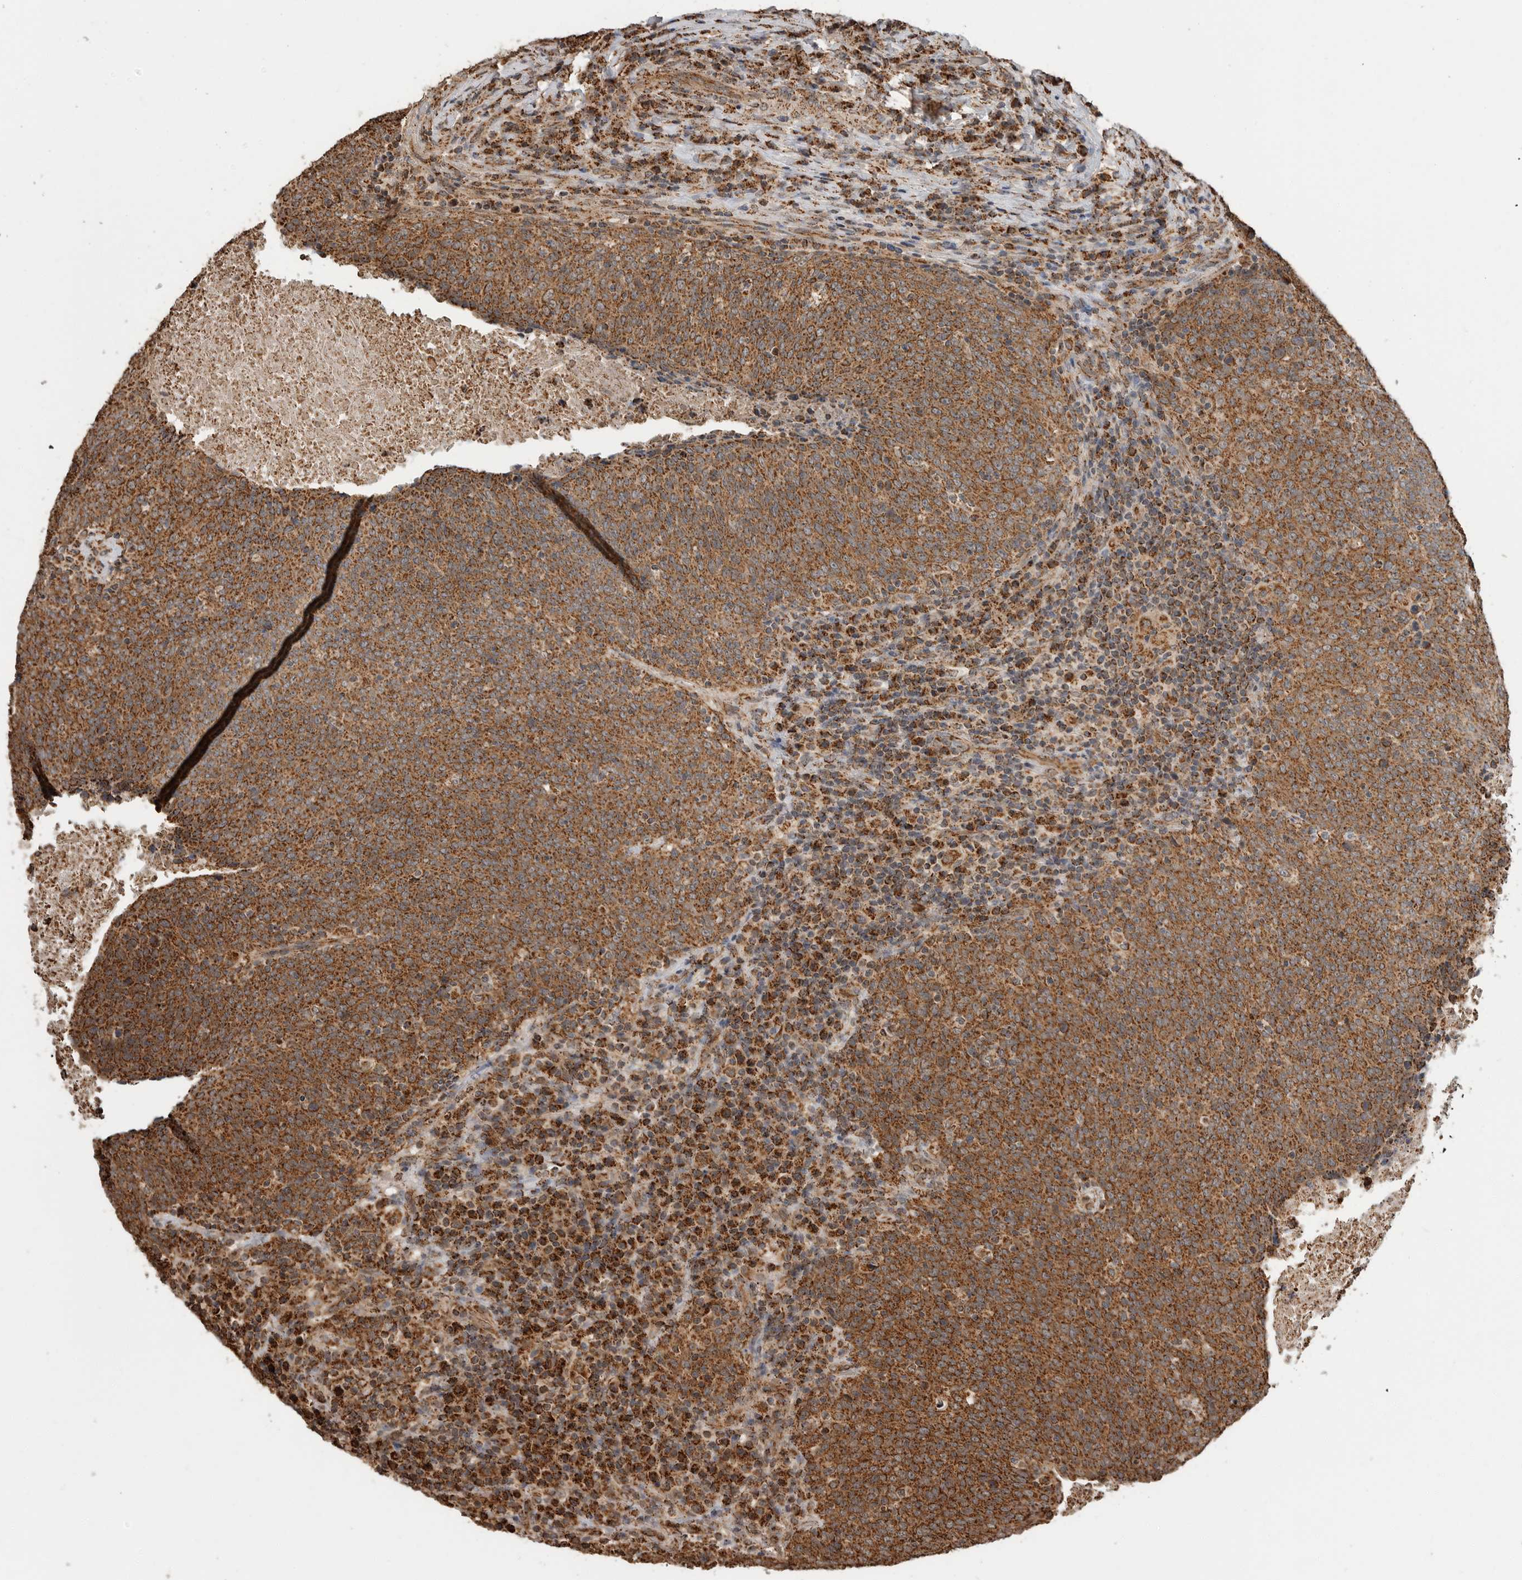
{"staining": {"intensity": "strong", "quantity": ">75%", "location": "cytoplasmic/membranous"}, "tissue": "head and neck cancer", "cell_type": "Tumor cells", "image_type": "cancer", "snomed": [{"axis": "morphology", "description": "Squamous cell carcinoma, NOS"}, {"axis": "morphology", "description": "Squamous cell carcinoma, metastatic, NOS"}, {"axis": "topography", "description": "Lymph node"}, {"axis": "topography", "description": "Head-Neck"}], "caption": "Immunohistochemistry of human head and neck cancer reveals high levels of strong cytoplasmic/membranous positivity in about >75% of tumor cells.", "gene": "GCNT2", "patient": {"sex": "male", "age": 62}}